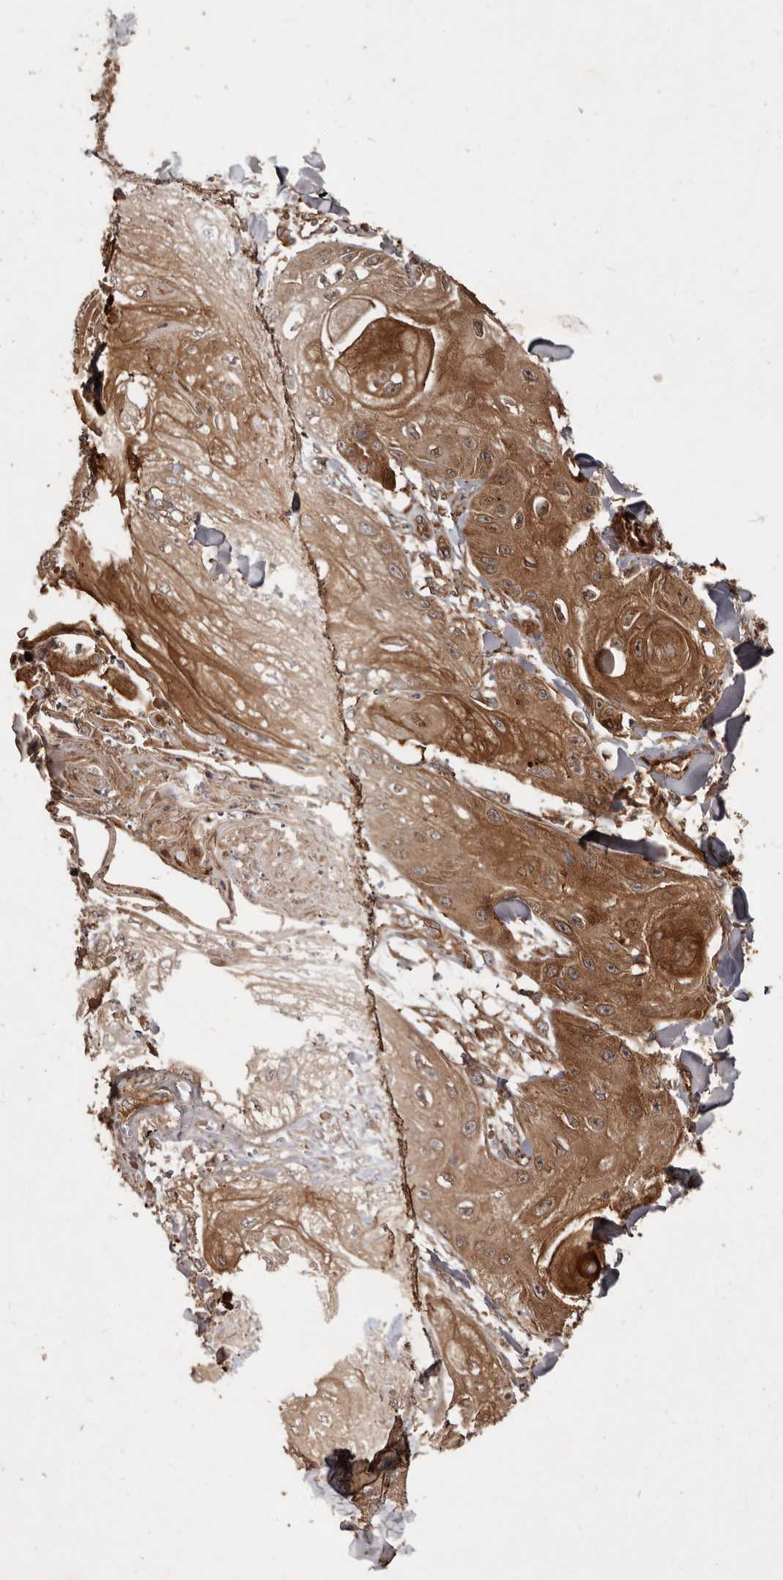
{"staining": {"intensity": "moderate", "quantity": ">75%", "location": "cytoplasmic/membranous"}, "tissue": "skin cancer", "cell_type": "Tumor cells", "image_type": "cancer", "snomed": [{"axis": "morphology", "description": "Squamous cell carcinoma, NOS"}, {"axis": "topography", "description": "Skin"}], "caption": "Human skin squamous cell carcinoma stained with a protein marker displays moderate staining in tumor cells.", "gene": "STK36", "patient": {"sex": "male", "age": 74}}